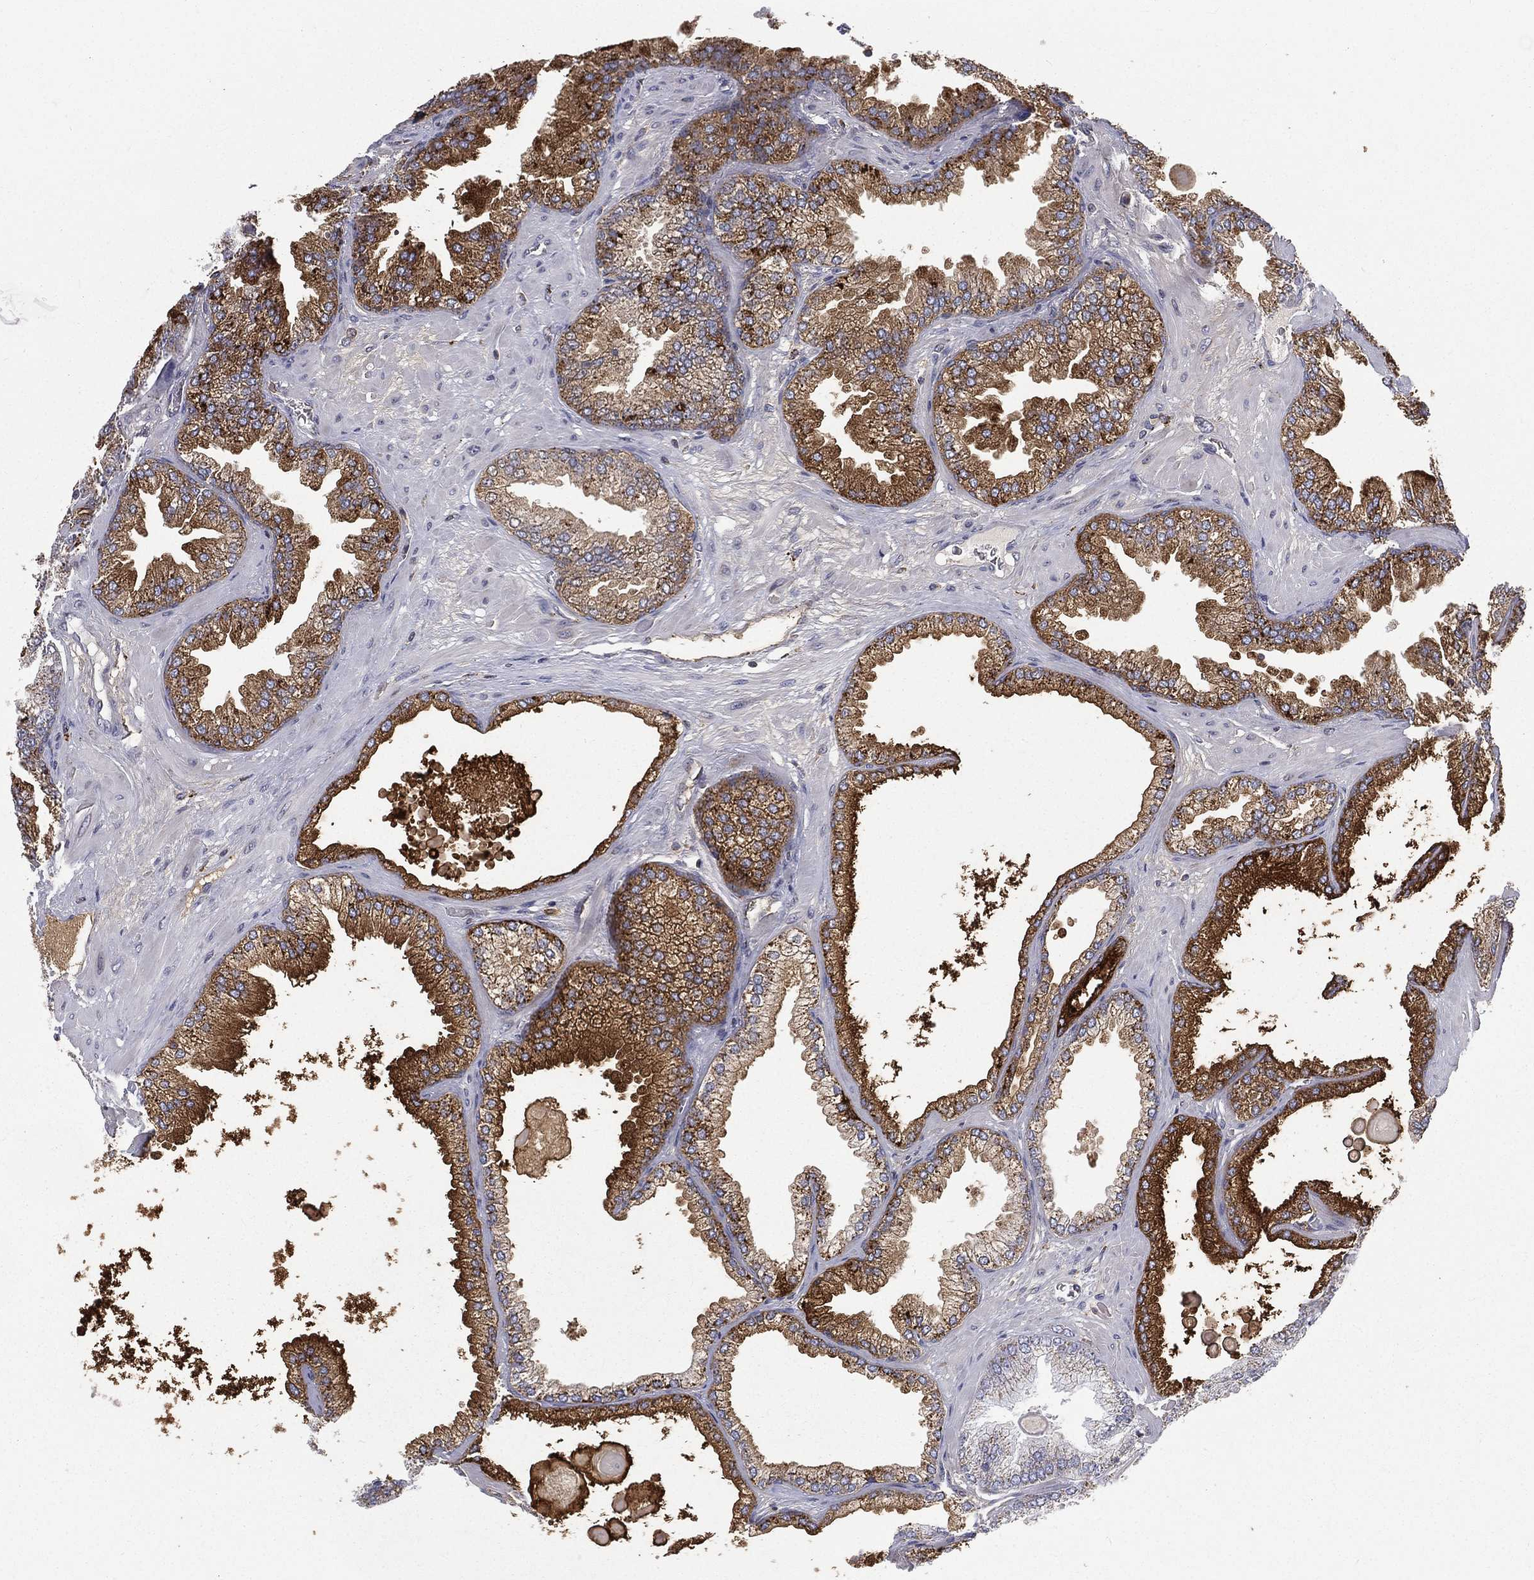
{"staining": {"intensity": "strong", "quantity": "25%-75%", "location": "cytoplasmic/membranous"}, "tissue": "prostate cancer", "cell_type": "Tumor cells", "image_type": "cancer", "snomed": [{"axis": "morphology", "description": "Adenocarcinoma, Low grade"}, {"axis": "topography", "description": "Prostate"}], "caption": "A brown stain highlights strong cytoplasmic/membranous positivity of a protein in prostate adenocarcinoma (low-grade) tumor cells. The staining is performed using DAB (3,3'-diaminobenzidine) brown chromogen to label protein expression. The nuclei are counter-stained blue using hematoxylin.", "gene": "RIN3", "patient": {"sex": "male", "age": 72}}